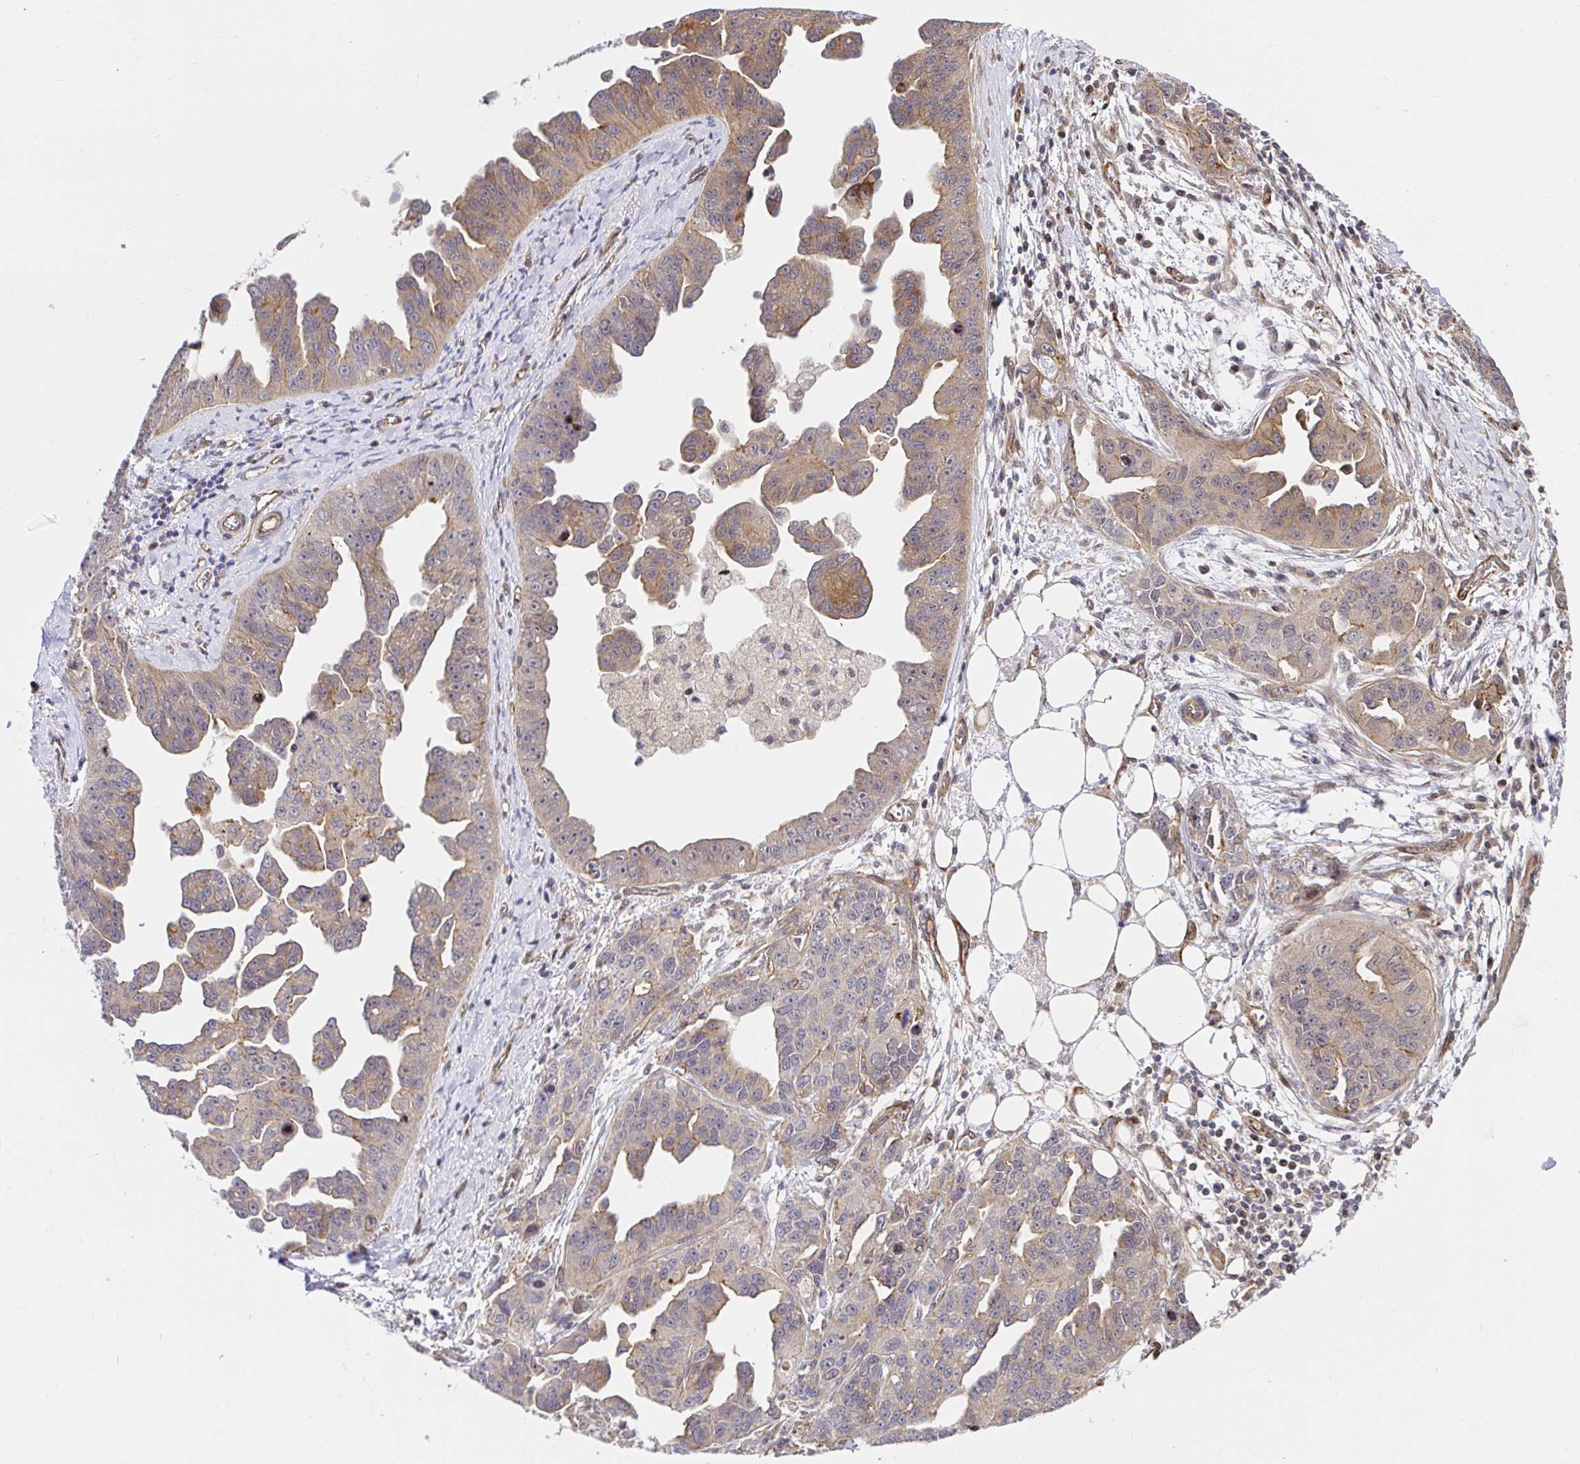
{"staining": {"intensity": "weak", "quantity": "25%-75%", "location": "cytoplasmic/membranous"}, "tissue": "ovarian cancer", "cell_type": "Tumor cells", "image_type": "cancer", "snomed": [{"axis": "morphology", "description": "Cystadenocarcinoma, serous, NOS"}, {"axis": "topography", "description": "Ovary"}], "caption": "Ovarian cancer (serous cystadenocarcinoma) stained with DAB (3,3'-diaminobenzidine) immunohistochemistry reveals low levels of weak cytoplasmic/membranous expression in approximately 25%-75% of tumor cells. The staining was performed using DAB (3,3'-diaminobenzidine) to visualize the protein expression in brown, while the nuclei were stained in blue with hematoxylin (Magnification: 20x).", "gene": "TRIM55", "patient": {"sex": "female", "age": 75}}